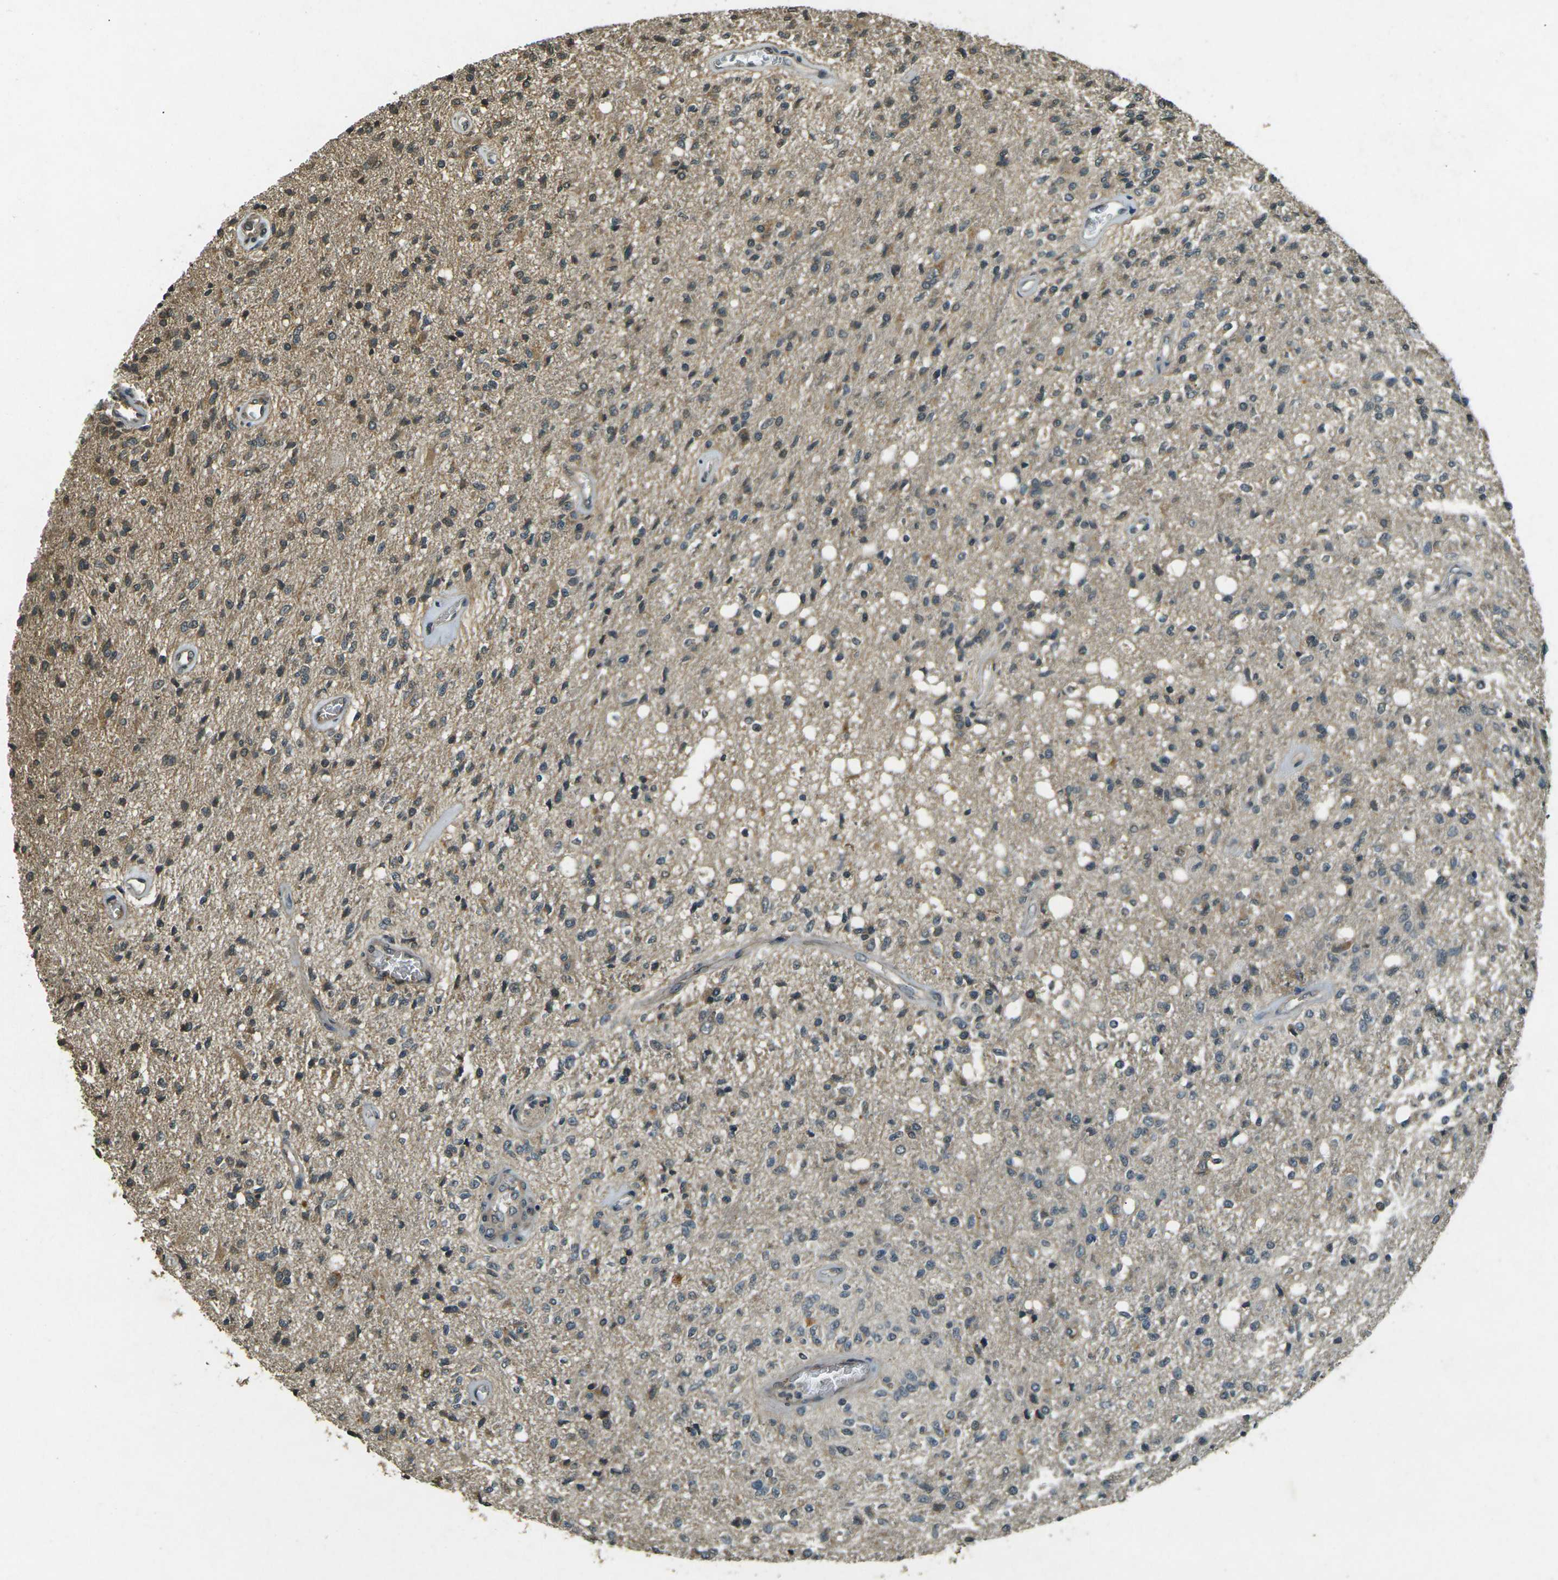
{"staining": {"intensity": "moderate", "quantity": "<25%", "location": "cytoplasmic/membranous"}, "tissue": "glioma", "cell_type": "Tumor cells", "image_type": "cancer", "snomed": [{"axis": "morphology", "description": "Normal tissue, NOS"}, {"axis": "morphology", "description": "Glioma, malignant, High grade"}, {"axis": "topography", "description": "Cerebral cortex"}], "caption": "Moderate cytoplasmic/membranous staining for a protein is appreciated in about <25% of tumor cells of malignant glioma (high-grade) using immunohistochemistry (IHC).", "gene": "PDE2A", "patient": {"sex": "male", "age": 77}}